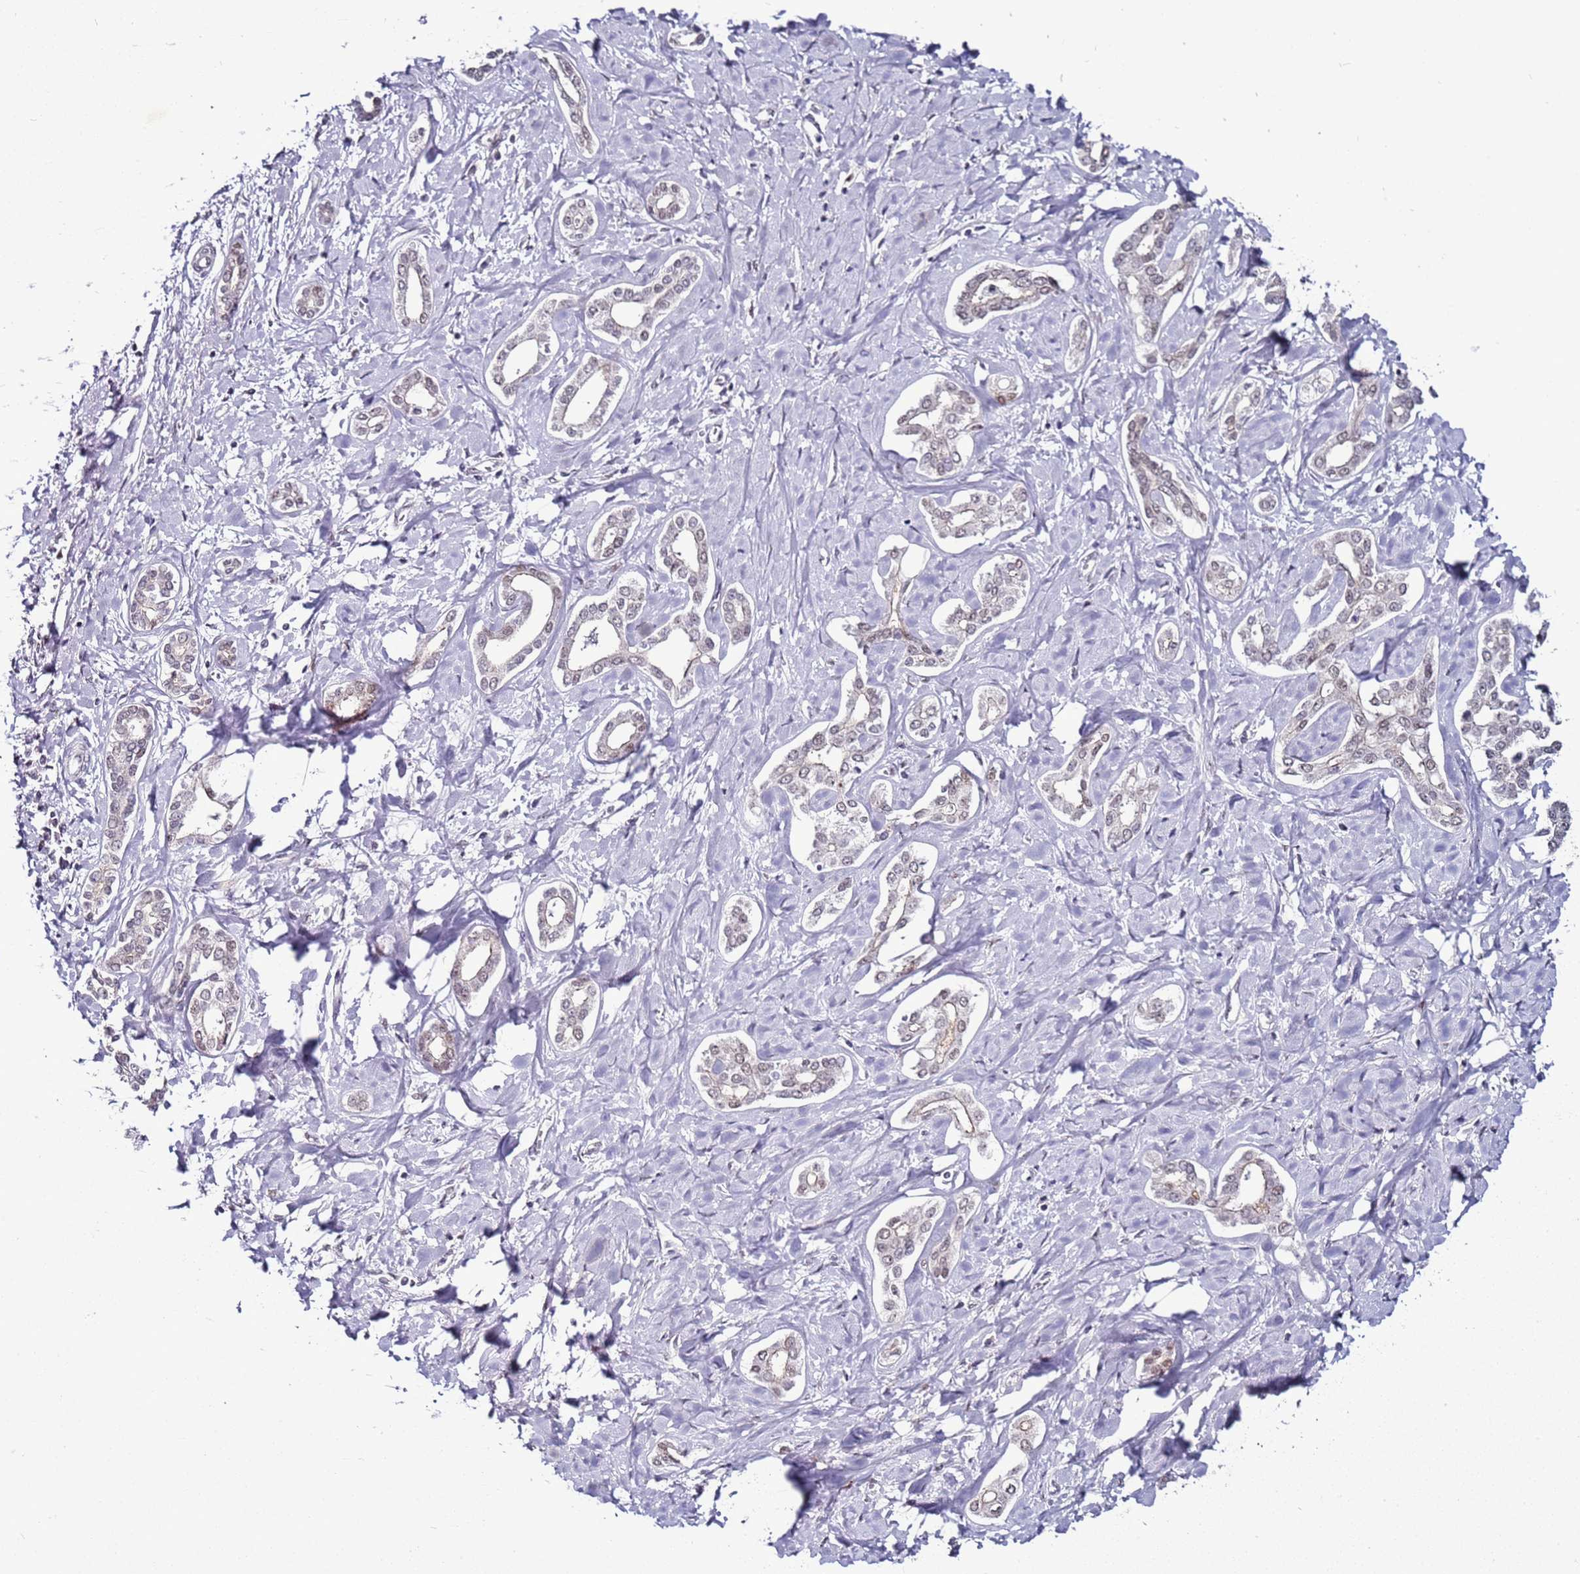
{"staining": {"intensity": "negative", "quantity": "none", "location": "none"}, "tissue": "liver cancer", "cell_type": "Tumor cells", "image_type": "cancer", "snomed": [{"axis": "morphology", "description": "Cholangiocarcinoma"}, {"axis": "topography", "description": "Liver"}], "caption": "Human liver cancer stained for a protein using immunohistochemistry (IHC) displays no expression in tumor cells.", "gene": "PSMA7", "patient": {"sex": "female", "age": 77}}